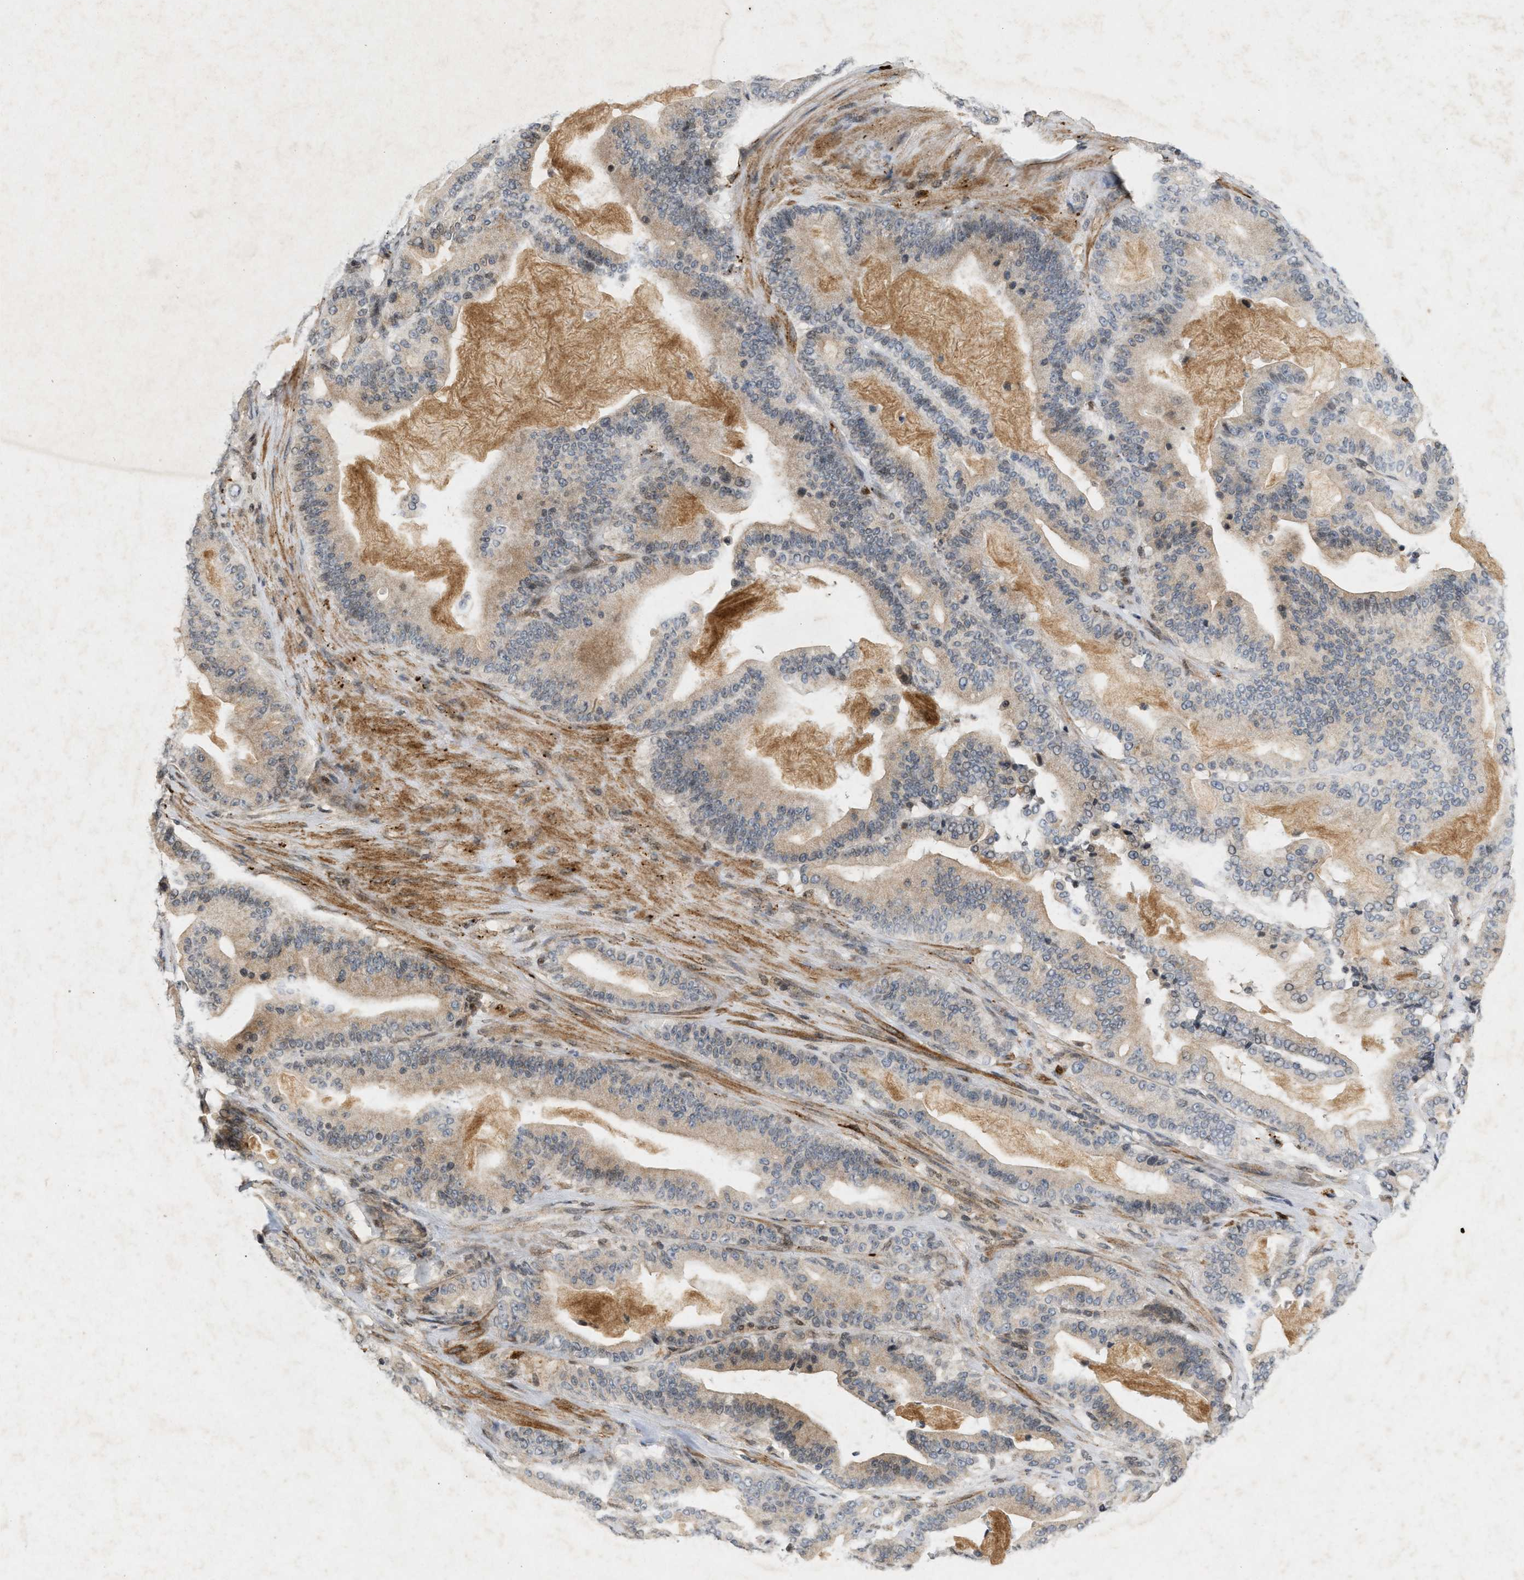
{"staining": {"intensity": "weak", "quantity": "25%-75%", "location": "cytoplasmic/membranous"}, "tissue": "pancreatic cancer", "cell_type": "Tumor cells", "image_type": "cancer", "snomed": [{"axis": "morphology", "description": "Adenocarcinoma, NOS"}, {"axis": "topography", "description": "Pancreas"}], "caption": "Pancreatic cancer (adenocarcinoma) was stained to show a protein in brown. There is low levels of weak cytoplasmic/membranous expression in about 25%-75% of tumor cells.", "gene": "ZPR1", "patient": {"sex": "male", "age": 63}}